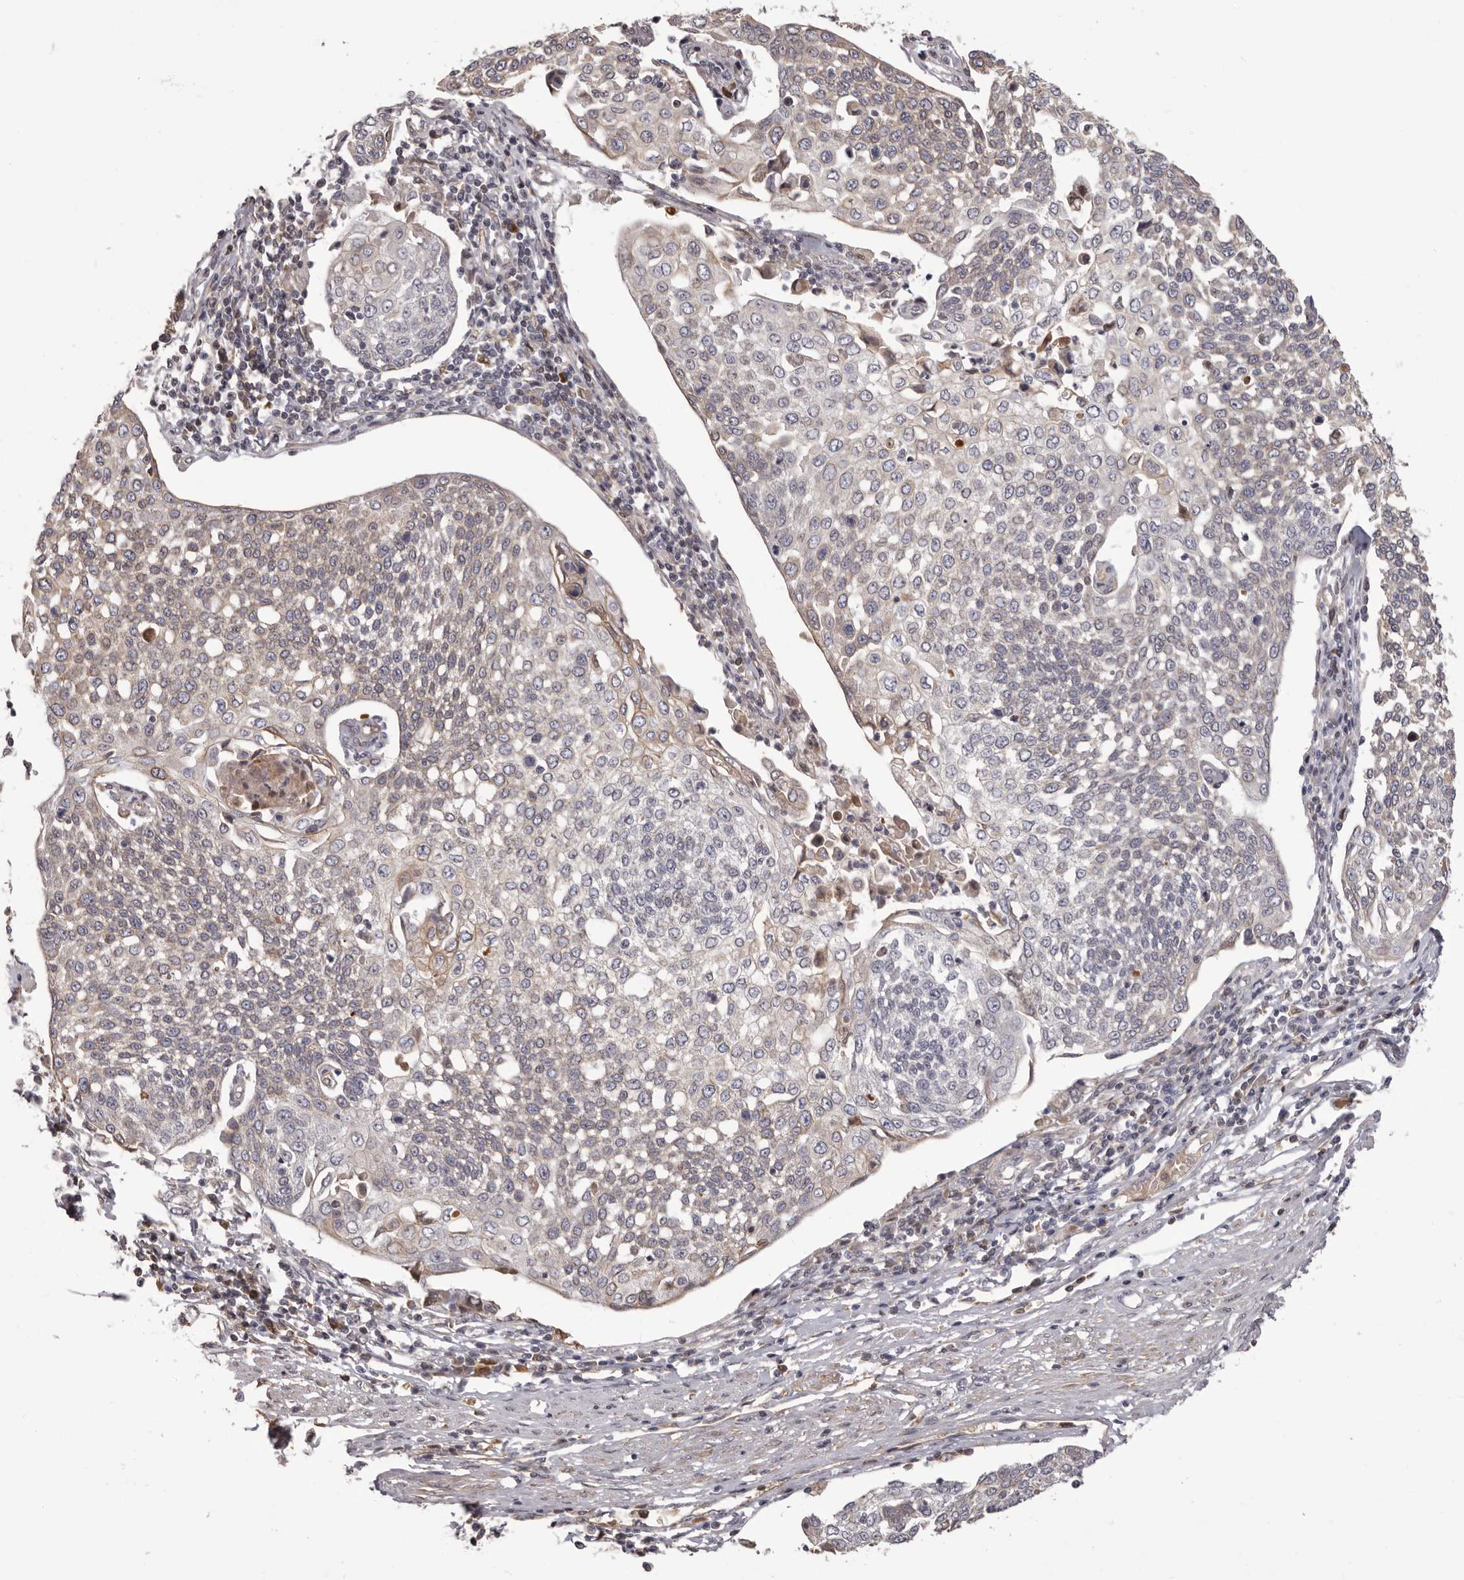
{"staining": {"intensity": "weak", "quantity": "<25%", "location": "cytoplasmic/membranous"}, "tissue": "cervical cancer", "cell_type": "Tumor cells", "image_type": "cancer", "snomed": [{"axis": "morphology", "description": "Squamous cell carcinoma, NOS"}, {"axis": "topography", "description": "Cervix"}], "caption": "A micrograph of human cervical cancer is negative for staining in tumor cells. (DAB immunohistochemistry (IHC) with hematoxylin counter stain).", "gene": "OTUD3", "patient": {"sex": "female", "age": 34}}